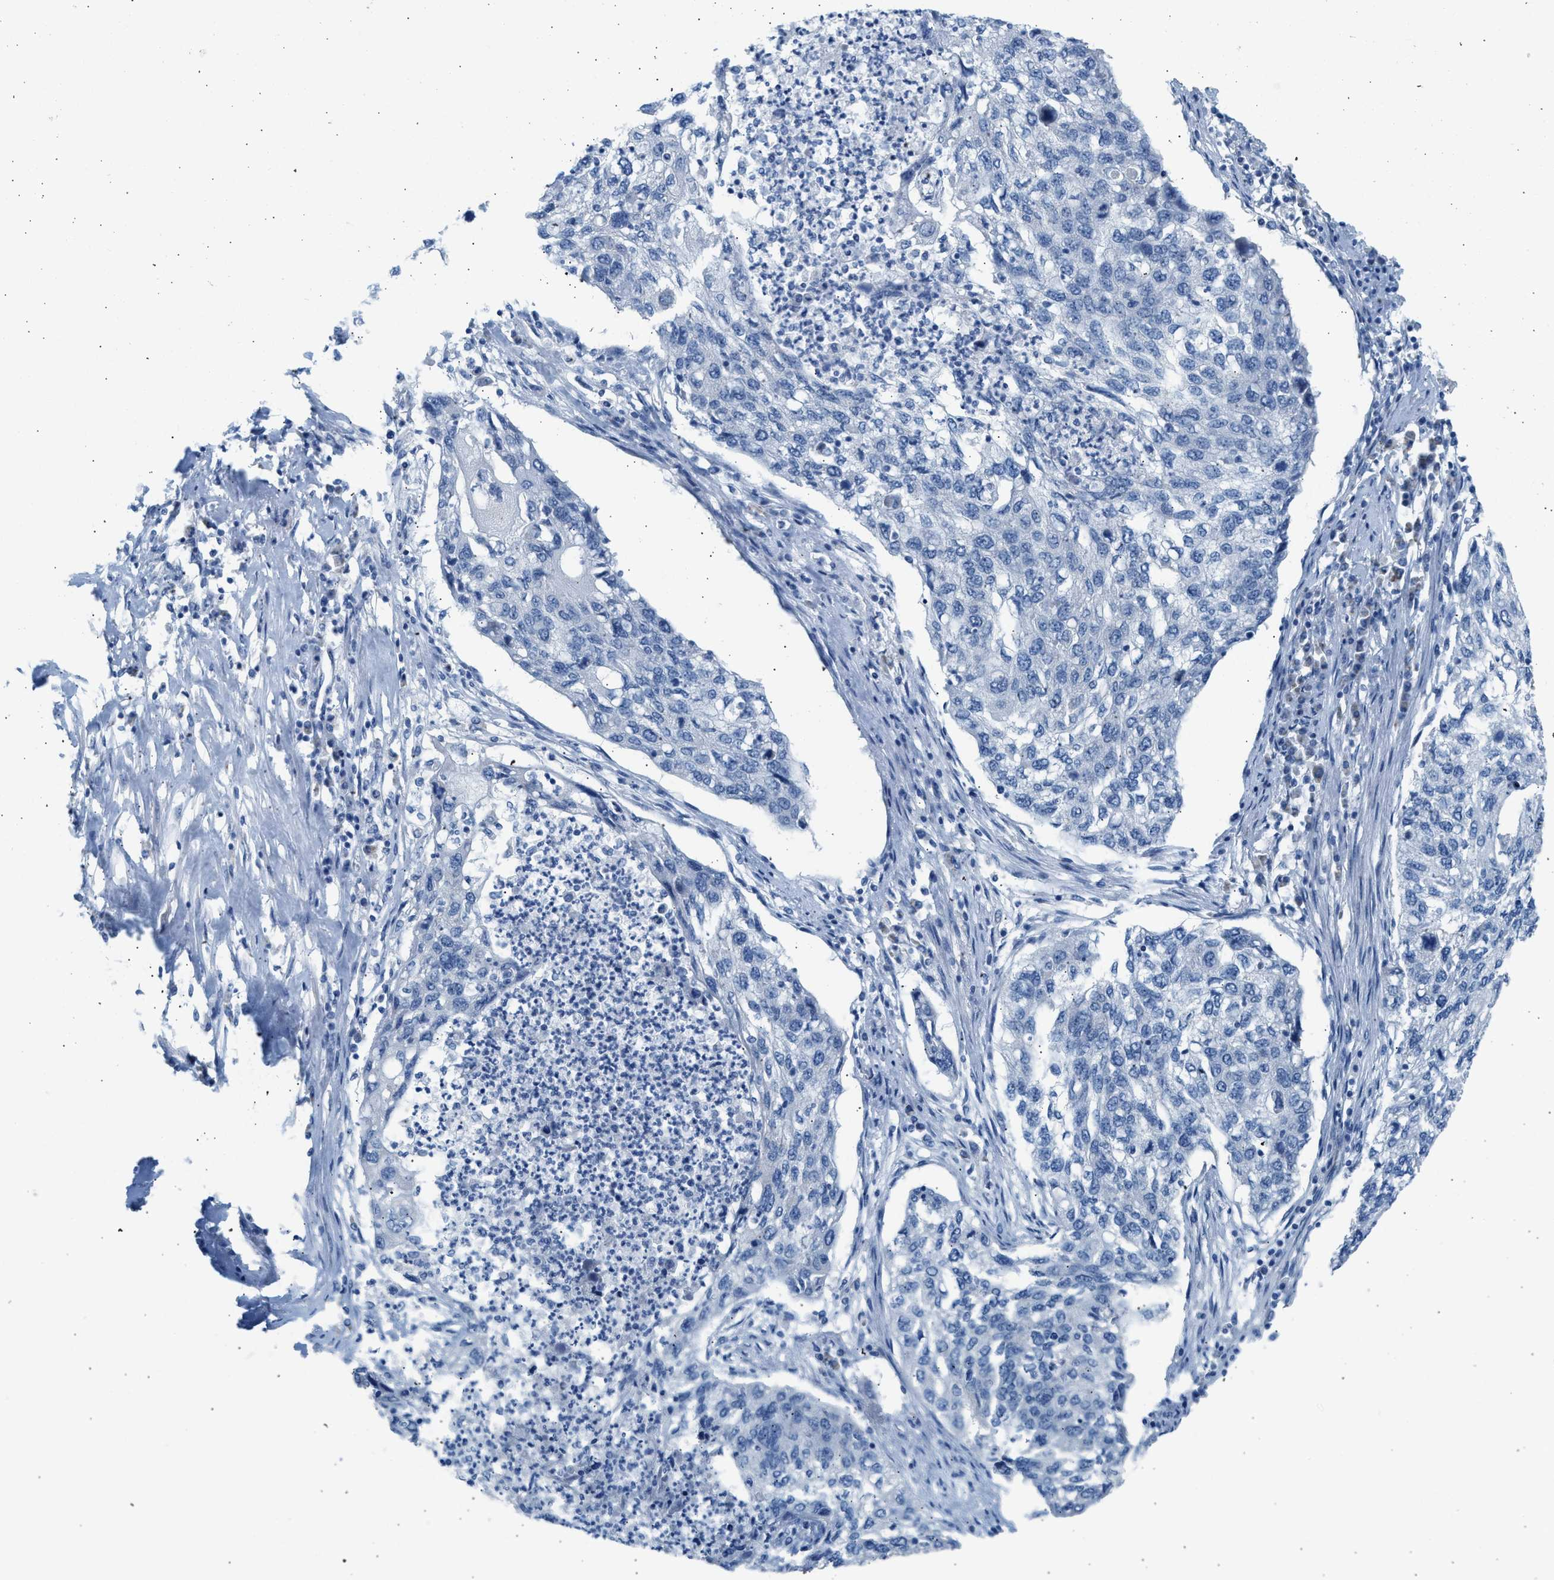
{"staining": {"intensity": "negative", "quantity": "none", "location": "none"}, "tissue": "lung cancer", "cell_type": "Tumor cells", "image_type": "cancer", "snomed": [{"axis": "morphology", "description": "Squamous cell carcinoma, NOS"}, {"axis": "topography", "description": "Lung"}], "caption": "An image of human lung cancer (squamous cell carcinoma) is negative for staining in tumor cells. (Stains: DAB IHC with hematoxylin counter stain, Microscopy: brightfield microscopy at high magnification).", "gene": "NDUFS8", "patient": {"sex": "female", "age": 63}}